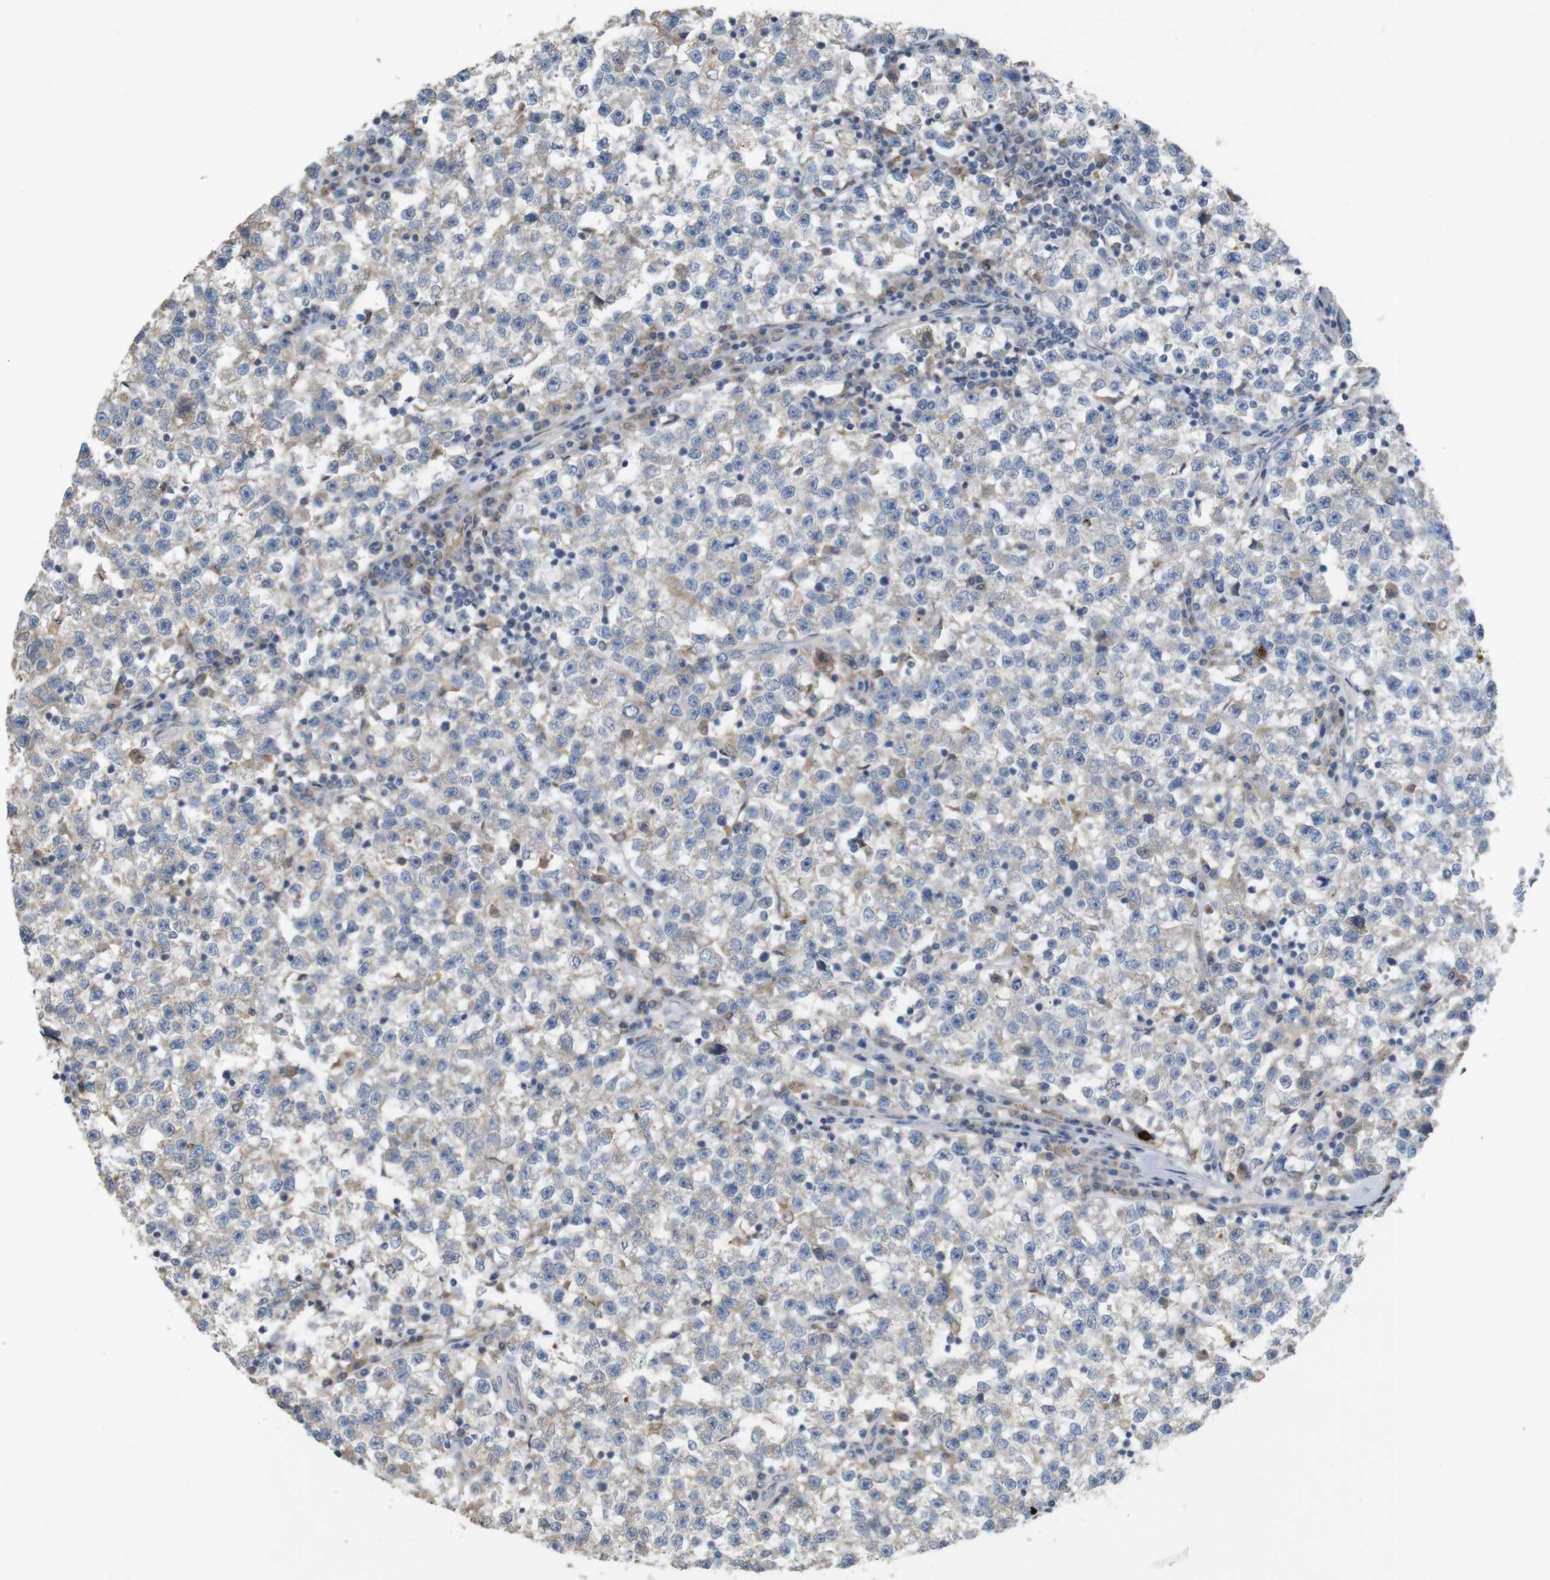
{"staining": {"intensity": "negative", "quantity": "none", "location": "none"}, "tissue": "testis cancer", "cell_type": "Tumor cells", "image_type": "cancer", "snomed": [{"axis": "morphology", "description": "Seminoma, NOS"}, {"axis": "topography", "description": "Testis"}], "caption": "Testis cancer (seminoma) stained for a protein using IHC exhibits no expression tumor cells.", "gene": "TSPAN14", "patient": {"sex": "male", "age": 22}}